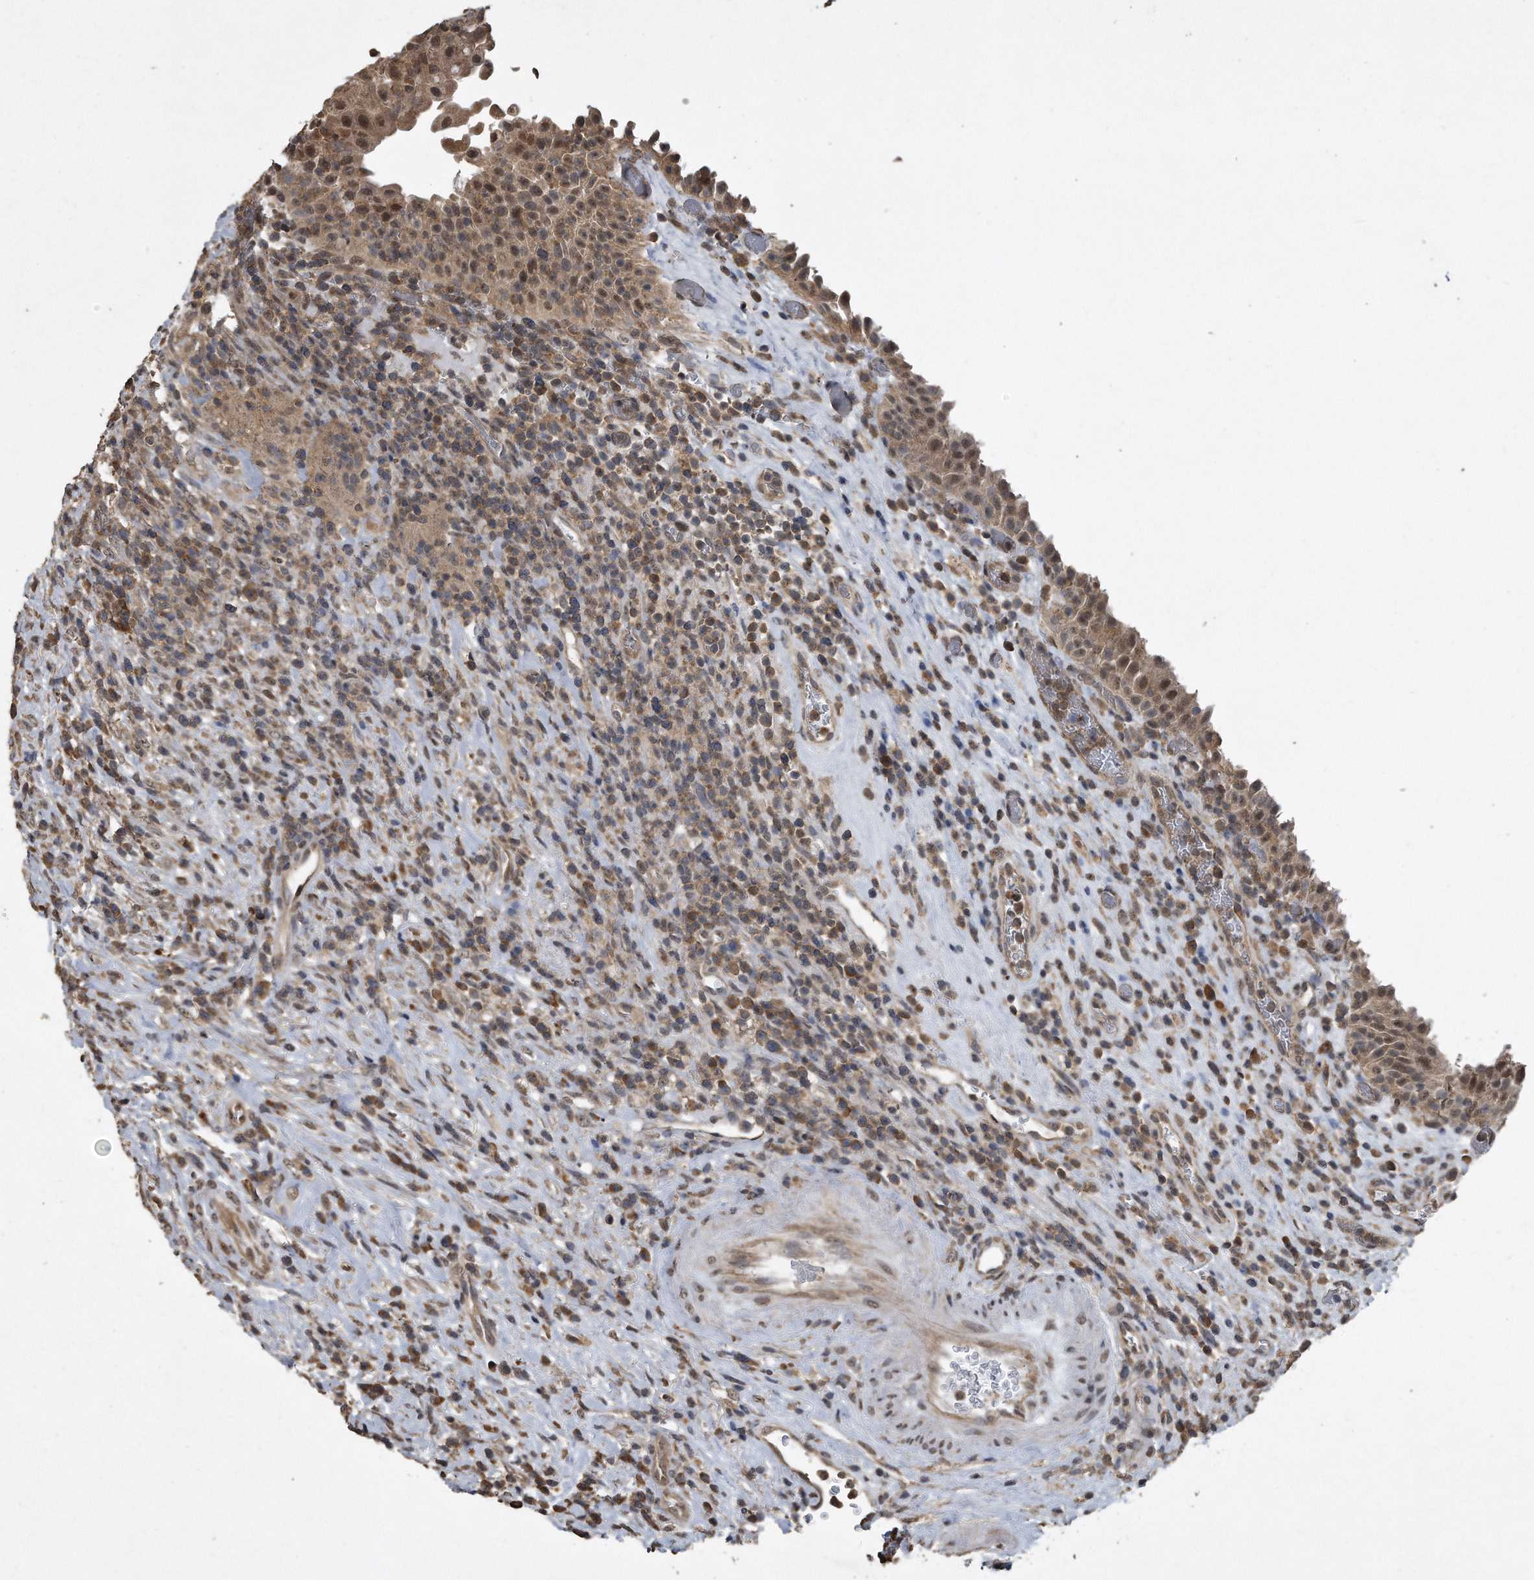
{"staining": {"intensity": "moderate", "quantity": ">75%", "location": "nuclear"}, "tissue": "urinary bladder", "cell_type": "Urothelial cells", "image_type": "normal", "snomed": [{"axis": "morphology", "description": "Normal tissue, NOS"}, {"axis": "morphology", "description": "Inflammation, NOS"}, {"axis": "topography", "description": "Urinary bladder"}], "caption": "Immunohistochemical staining of unremarkable urinary bladder displays >75% levels of moderate nuclear protein expression in about >75% of urothelial cells.", "gene": "CRYZL1", "patient": {"sex": "female", "age": 75}}